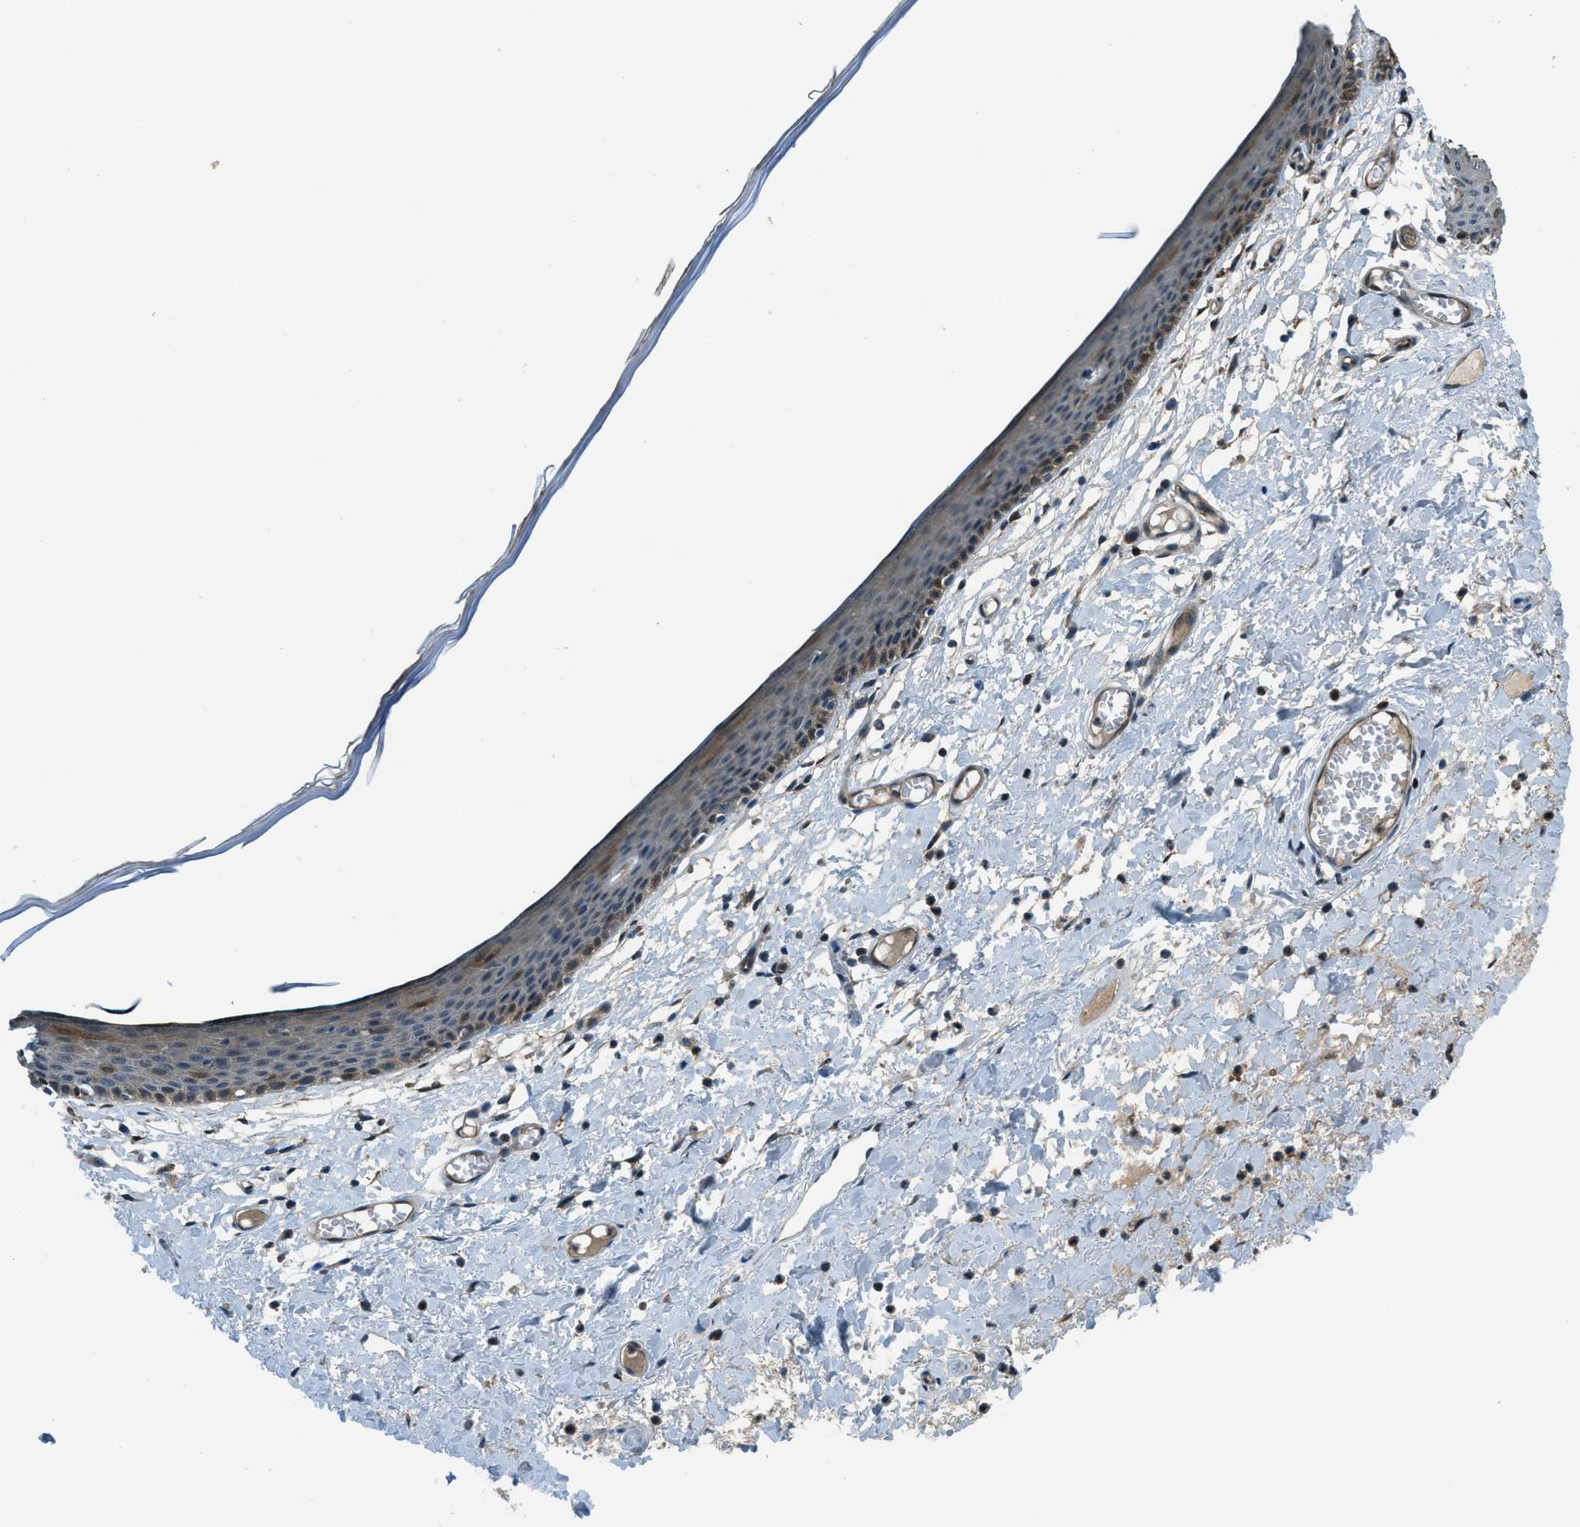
{"staining": {"intensity": "moderate", "quantity": "<25%", "location": "cytoplasmic/membranous"}, "tissue": "skin", "cell_type": "Epidermal cells", "image_type": "normal", "snomed": [{"axis": "morphology", "description": "Normal tissue, NOS"}, {"axis": "topography", "description": "Vulva"}], "caption": "Immunohistochemistry (IHC) (DAB) staining of benign human skin reveals moderate cytoplasmic/membranous protein staining in about <25% of epidermal cells. Immunohistochemistry (IHC) stains the protein in brown and the nuclei are stained blue.", "gene": "HEBP2", "patient": {"sex": "female", "age": 54}}